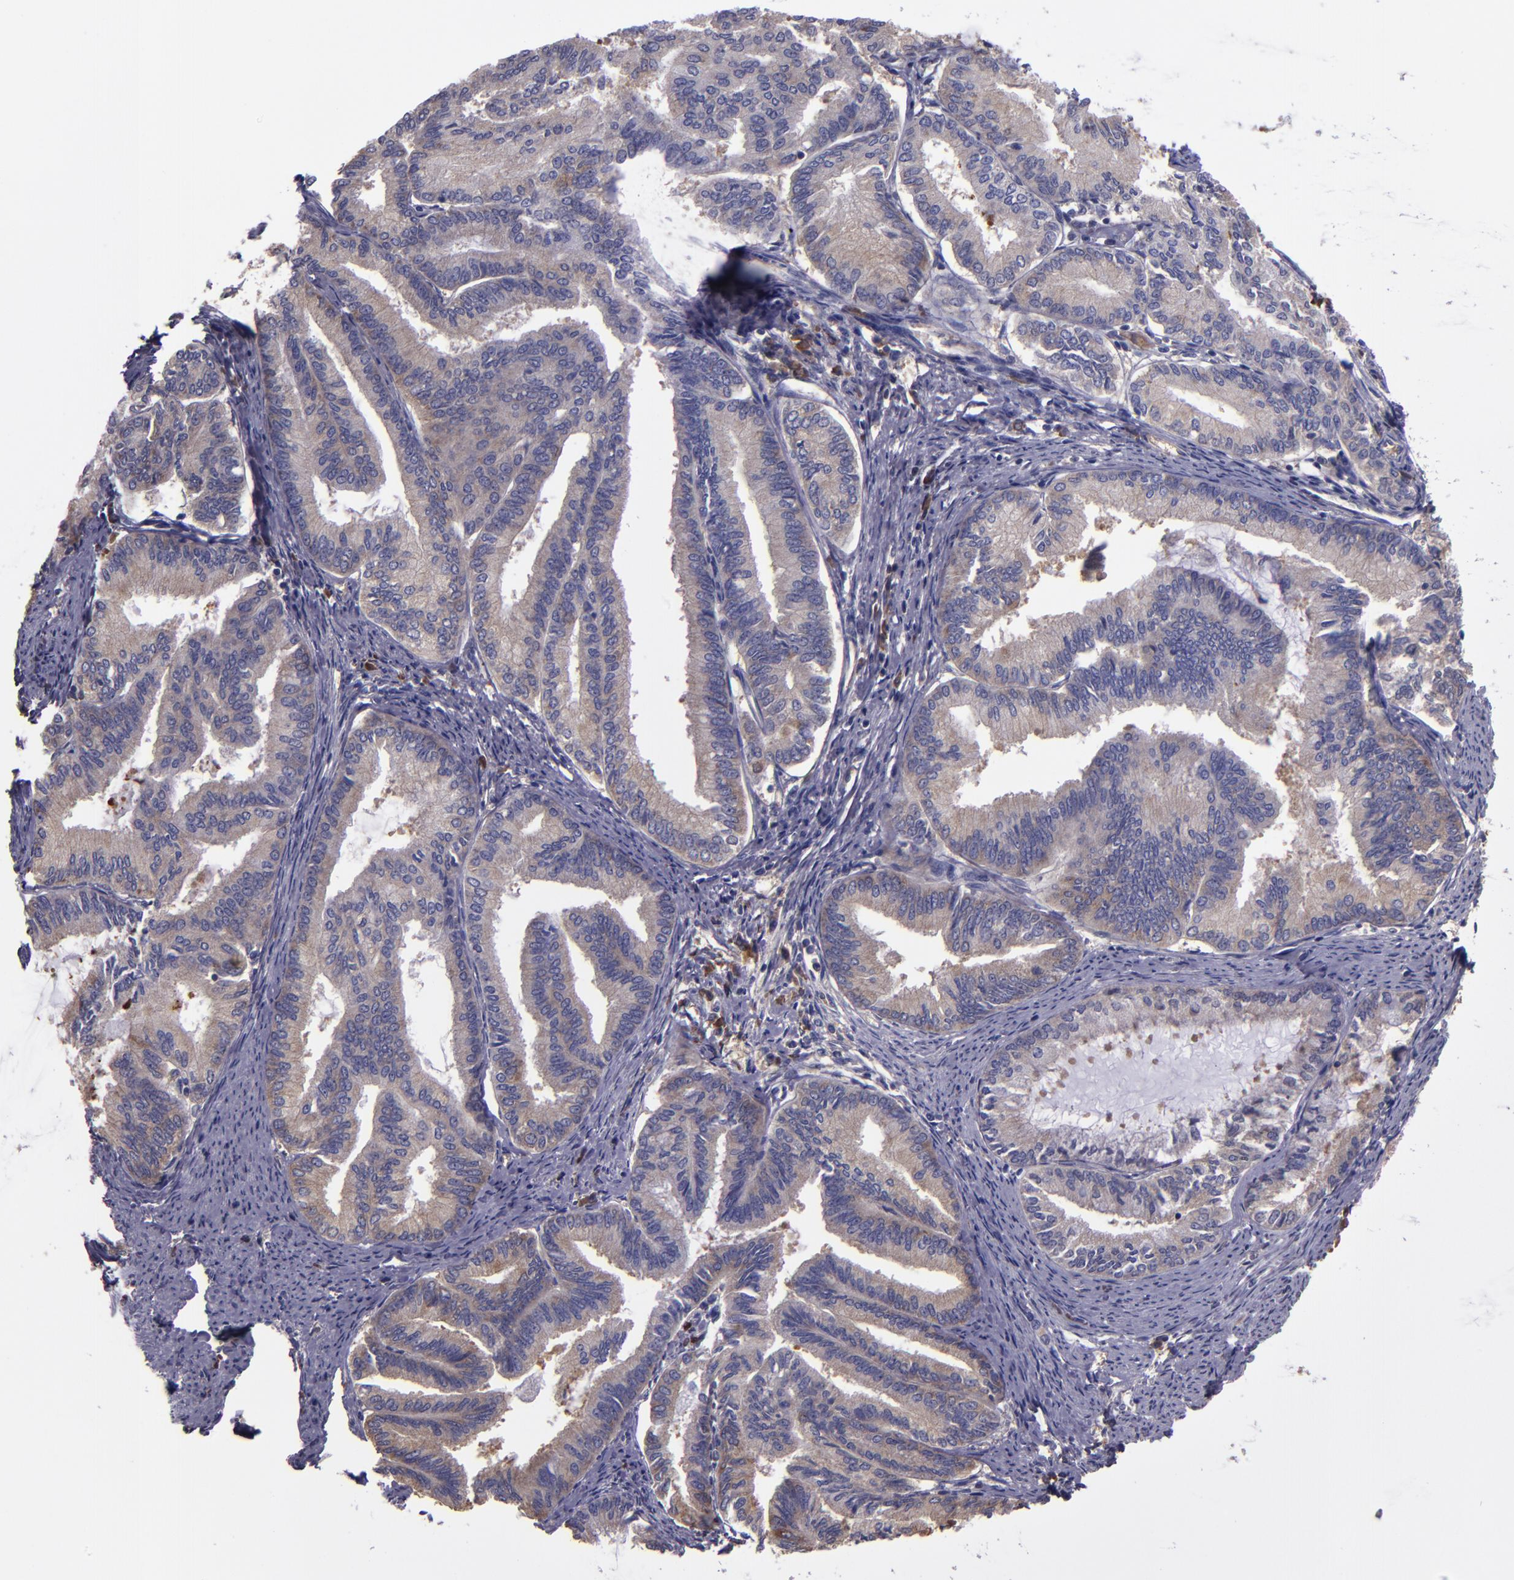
{"staining": {"intensity": "moderate", "quantity": "25%-75%", "location": "cytoplasmic/membranous"}, "tissue": "endometrial cancer", "cell_type": "Tumor cells", "image_type": "cancer", "snomed": [{"axis": "morphology", "description": "Adenocarcinoma, NOS"}, {"axis": "topography", "description": "Endometrium"}], "caption": "DAB immunohistochemical staining of endometrial cancer displays moderate cytoplasmic/membranous protein positivity in about 25%-75% of tumor cells. Nuclei are stained in blue.", "gene": "CARS1", "patient": {"sex": "female", "age": 86}}